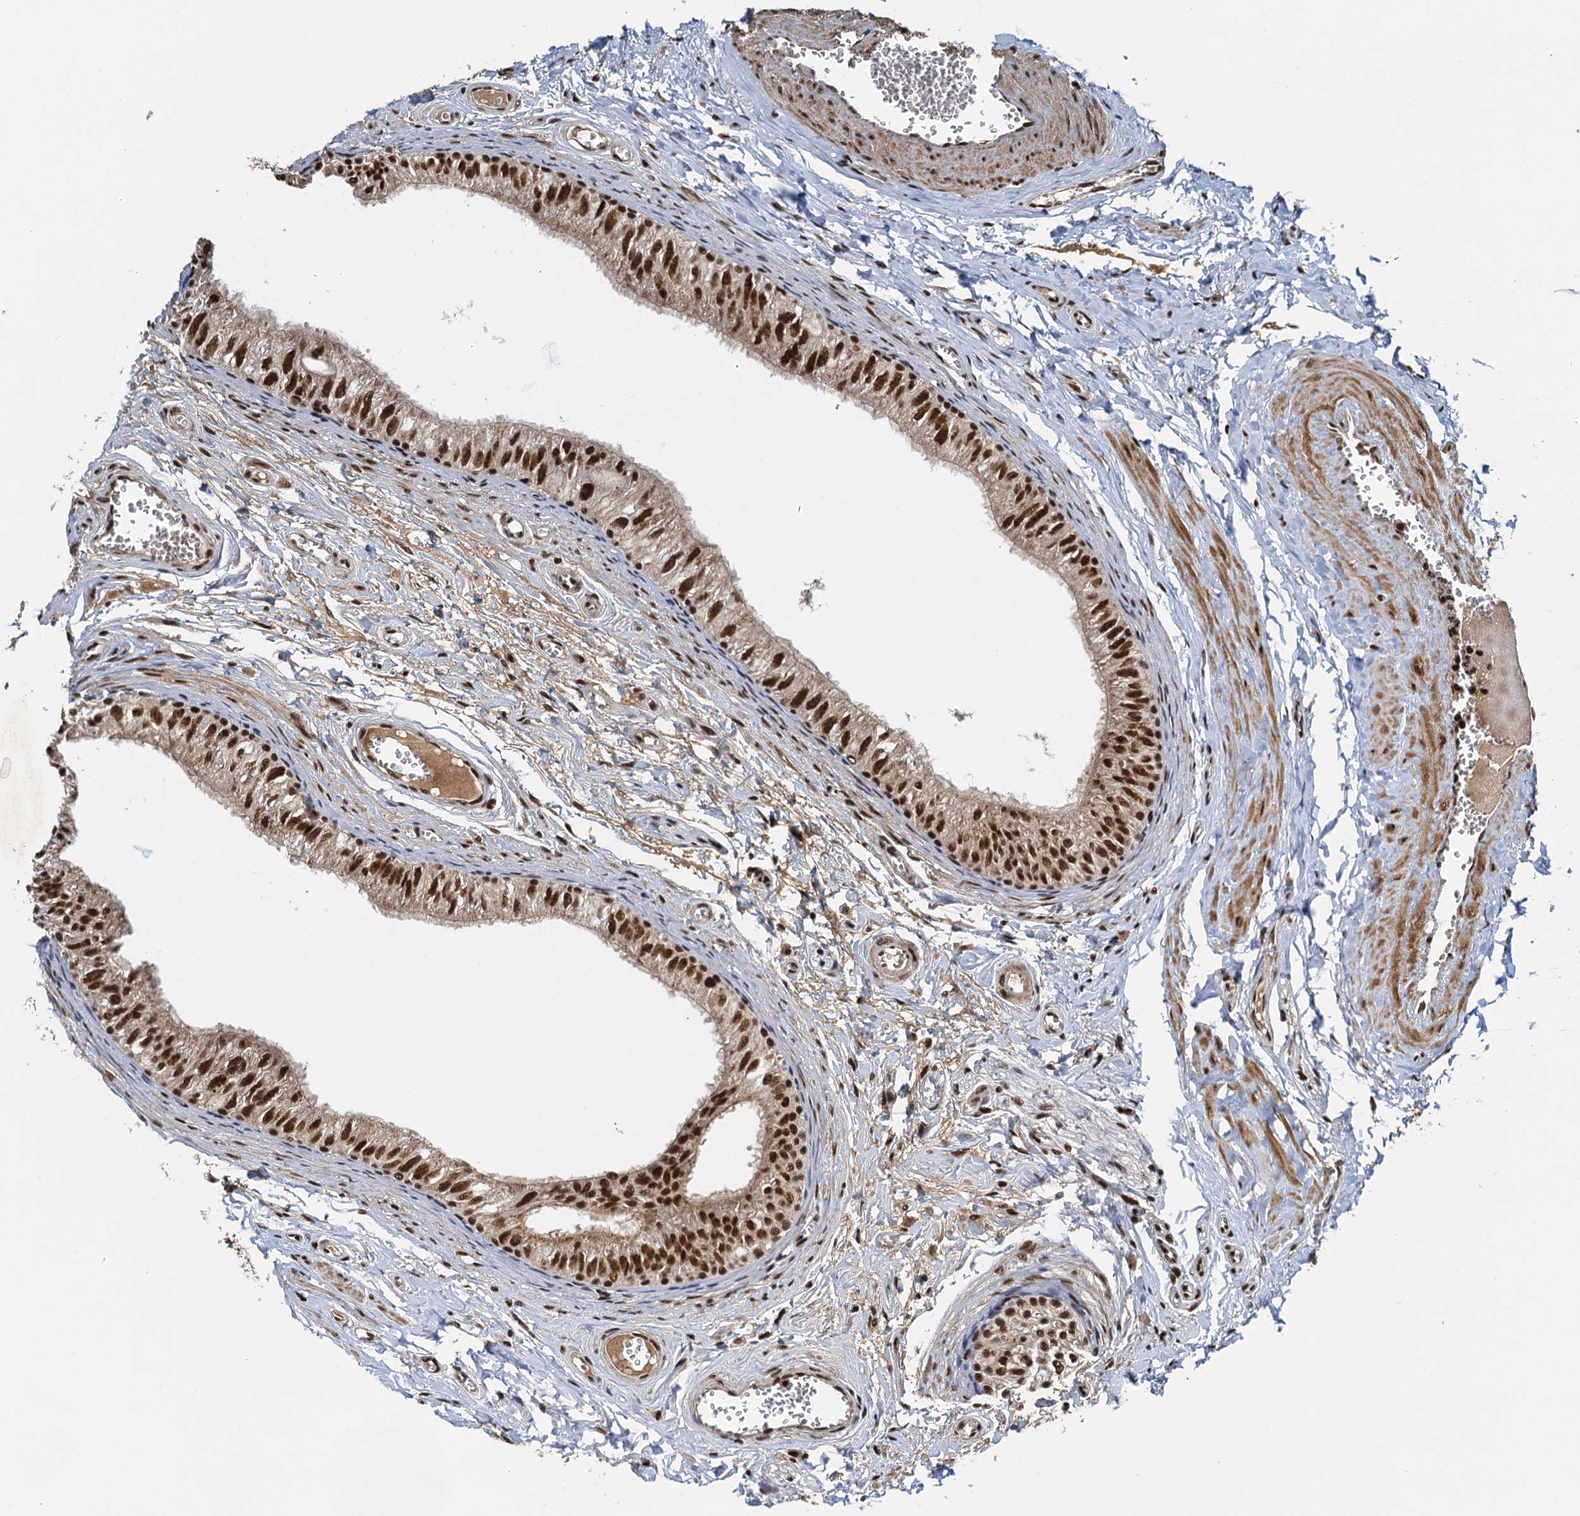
{"staining": {"intensity": "strong", "quantity": ">75%", "location": "nuclear"}, "tissue": "epididymis", "cell_type": "Glandular cells", "image_type": "normal", "snomed": [{"axis": "morphology", "description": "Normal tissue, NOS"}, {"axis": "topography", "description": "Epididymis"}], "caption": "An immunohistochemistry histopathology image of benign tissue is shown. Protein staining in brown highlights strong nuclear positivity in epididymis within glandular cells.", "gene": "ZC3H18", "patient": {"sex": "male", "age": 42}}